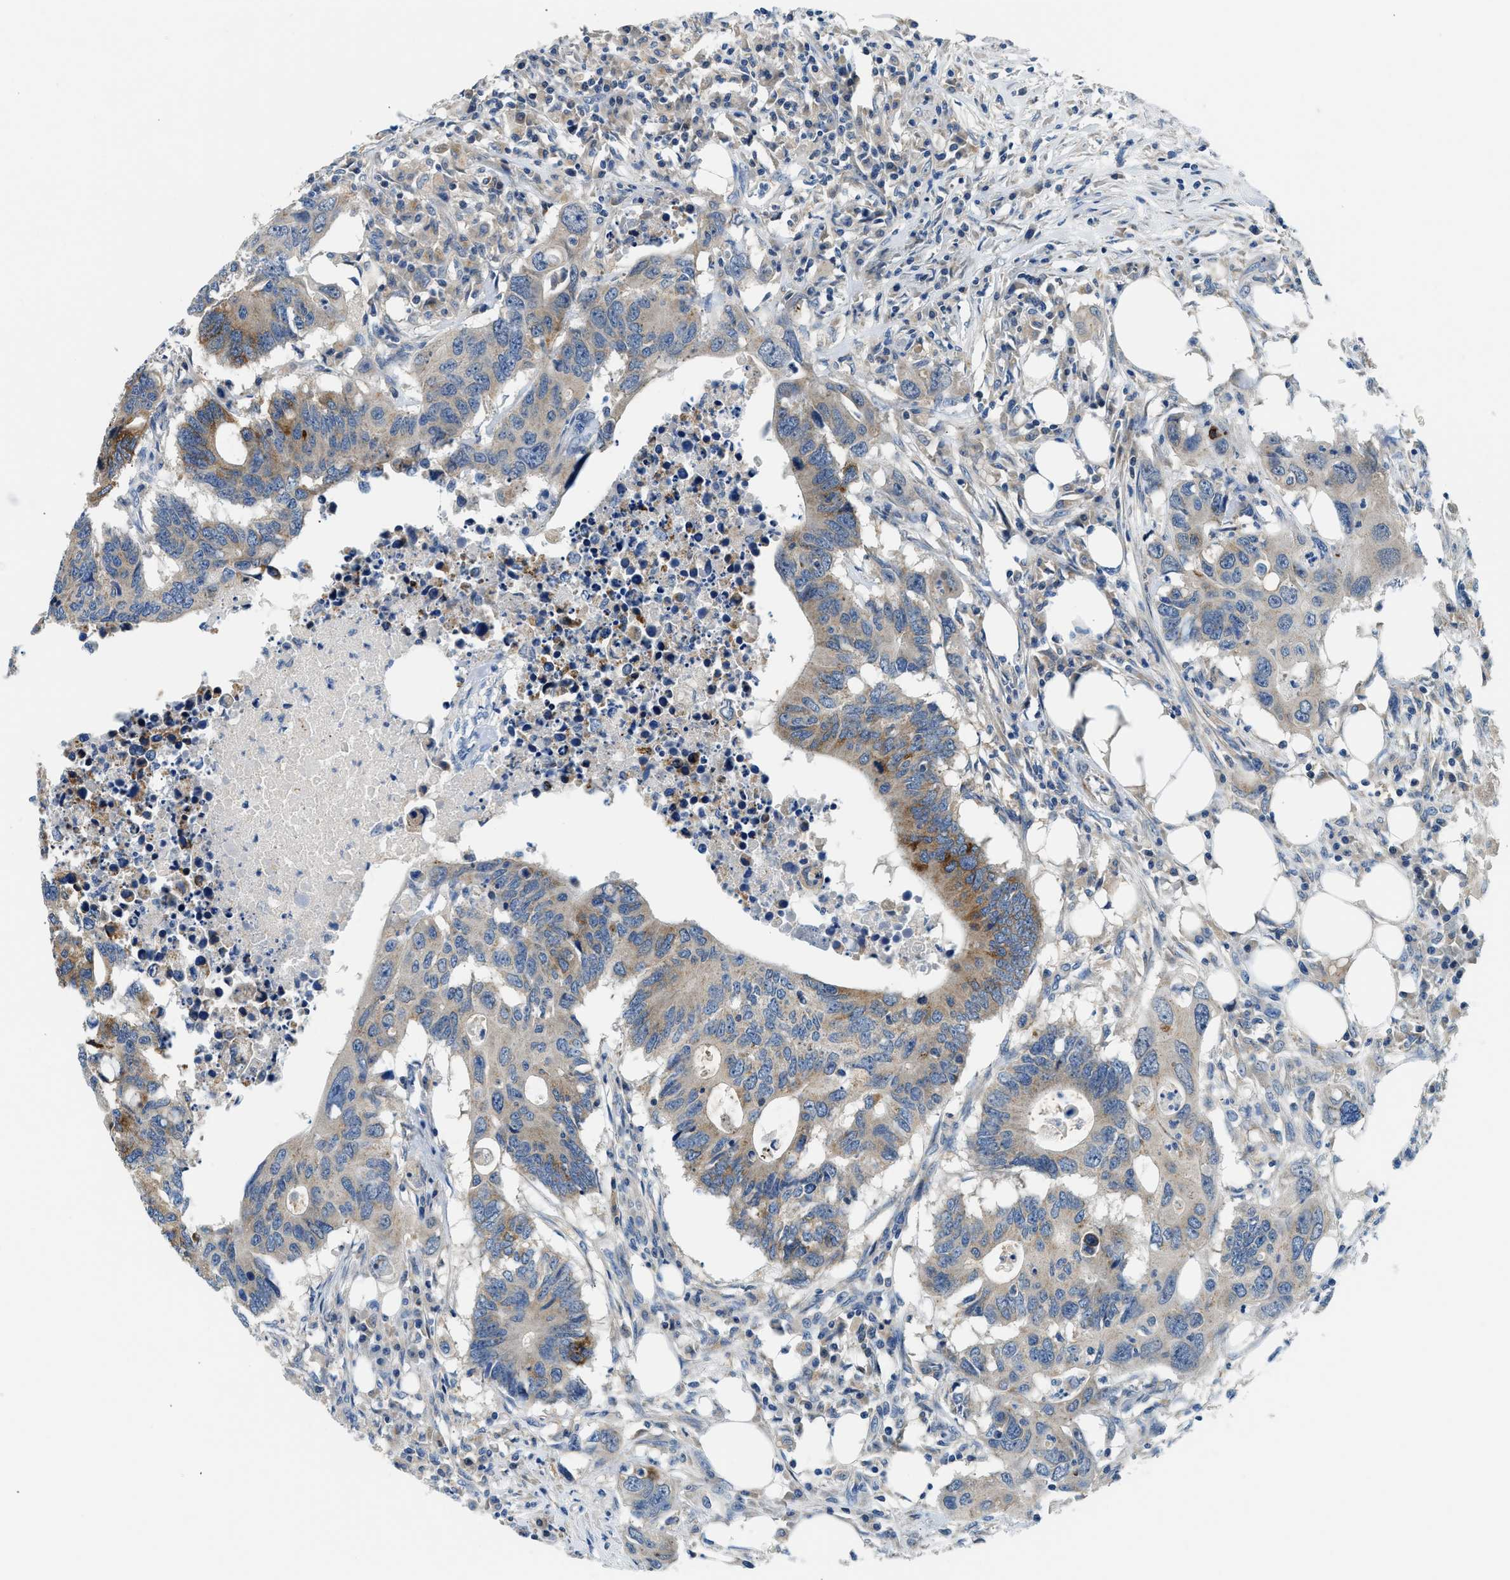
{"staining": {"intensity": "moderate", "quantity": "25%-75%", "location": "cytoplasmic/membranous"}, "tissue": "colorectal cancer", "cell_type": "Tumor cells", "image_type": "cancer", "snomed": [{"axis": "morphology", "description": "Adenocarcinoma, NOS"}, {"axis": "topography", "description": "Colon"}], "caption": "High-magnification brightfield microscopy of adenocarcinoma (colorectal) stained with DAB (3,3'-diaminobenzidine) (brown) and counterstained with hematoxylin (blue). tumor cells exhibit moderate cytoplasmic/membranous staining is identified in approximately25%-75% of cells. (brown staining indicates protein expression, while blue staining denotes nuclei).", "gene": "LPIN2", "patient": {"sex": "male", "age": 71}}